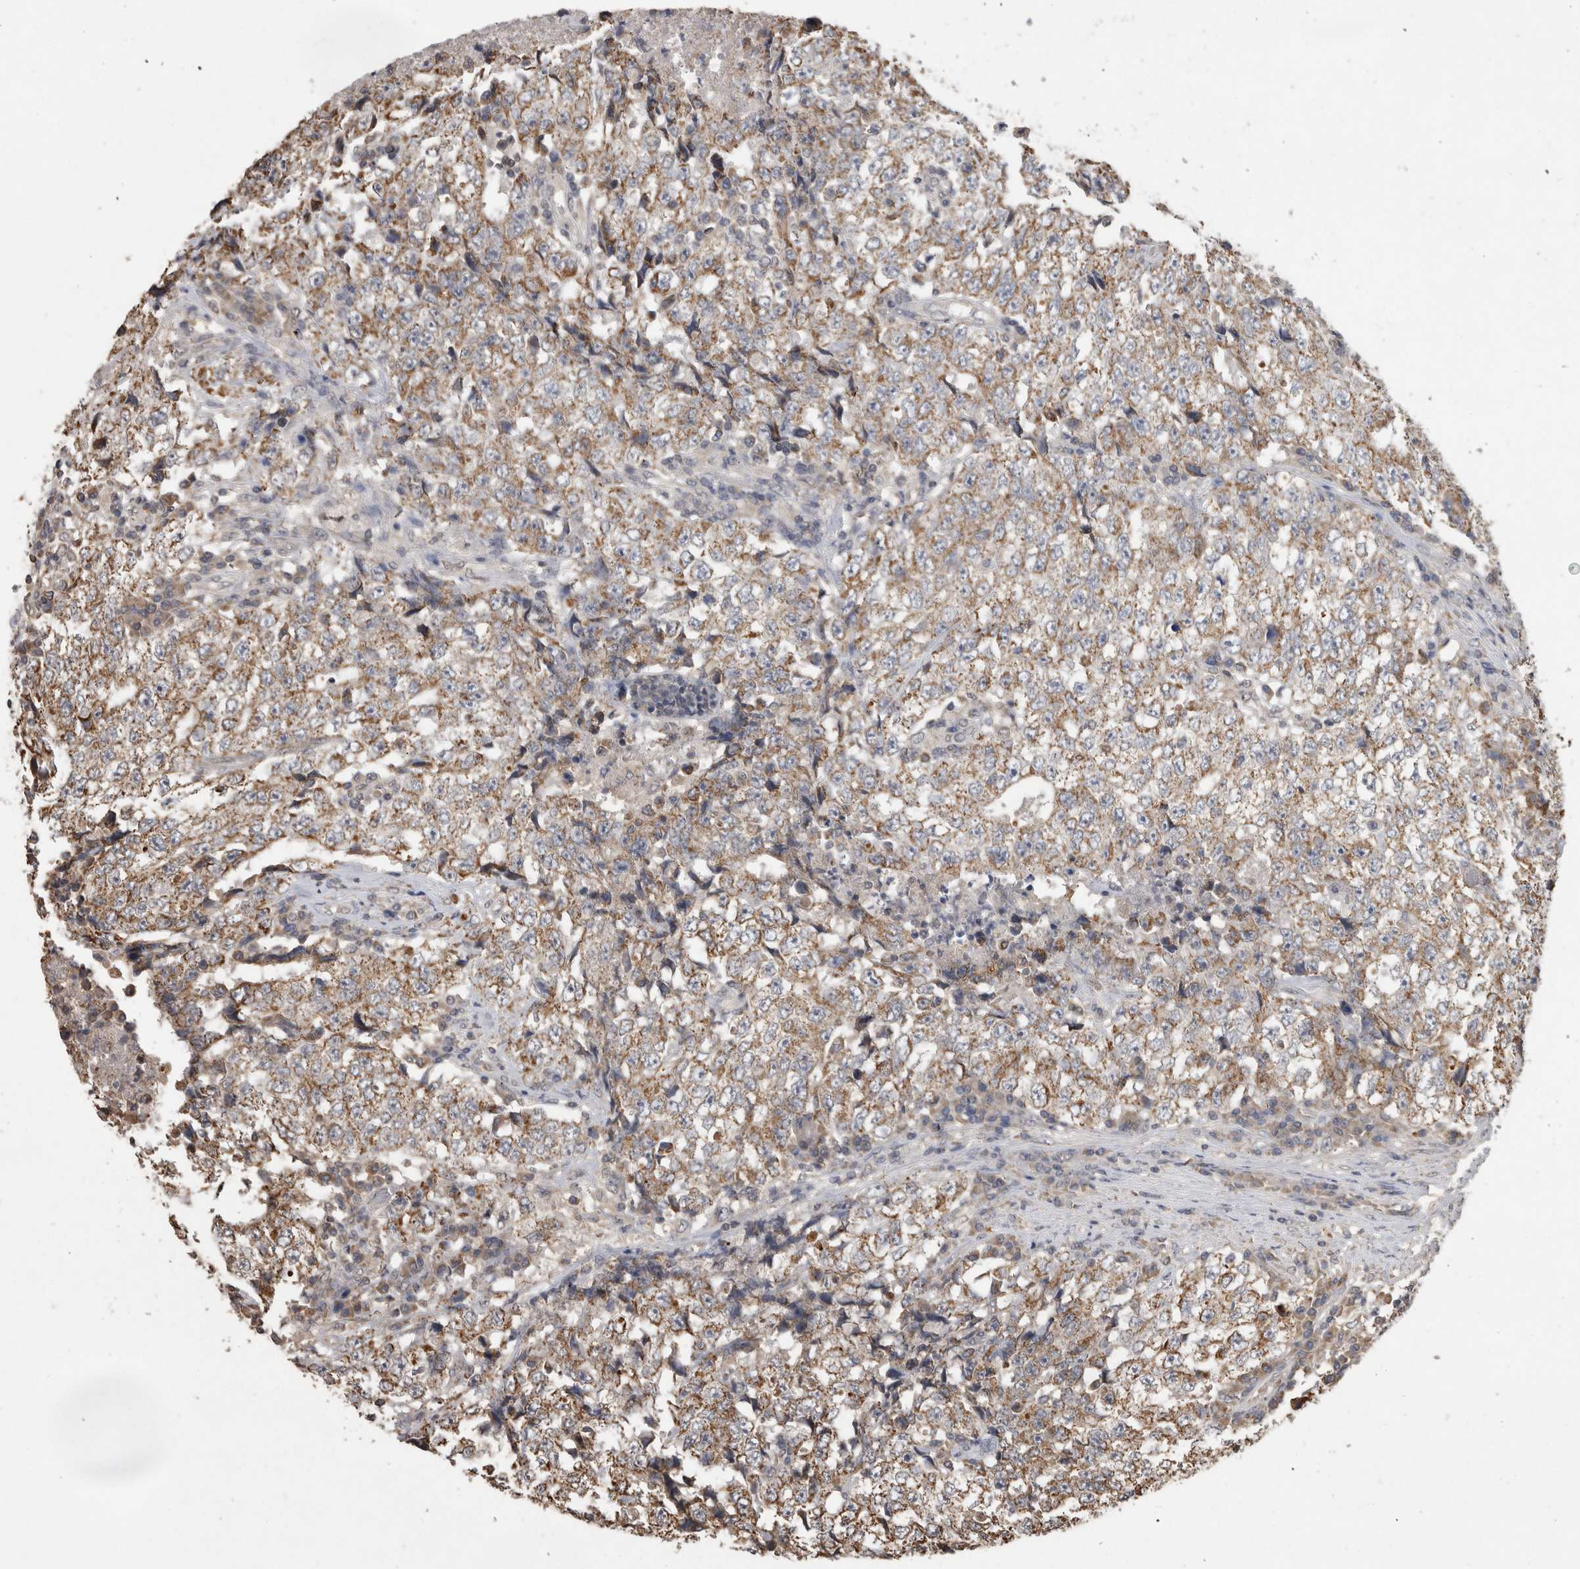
{"staining": {"intensity": "moderate", "quantity": ">75%", "location": "cytoplasmic/membranous"}, "tissue": "testis cancer", "cell_type": "Tumor cells", "image_type": "cancer", "snomed": [{"axis": "morphology", "description": "Necrosis, NOS"}, {"axis": "morphology", "description": "Carcinoma, Embryonal, NOS"}, {"axis": "topography", "description": "Testis"}], "caption": "Testis embryonal carcinoma was stained to show a protein in brown. There is medium levels of moderate cytoplasmic/membranous staining in approximately >75% of tumor cells.", "gene": "PREP", "patient": {"sex": "male", "age": 19}}